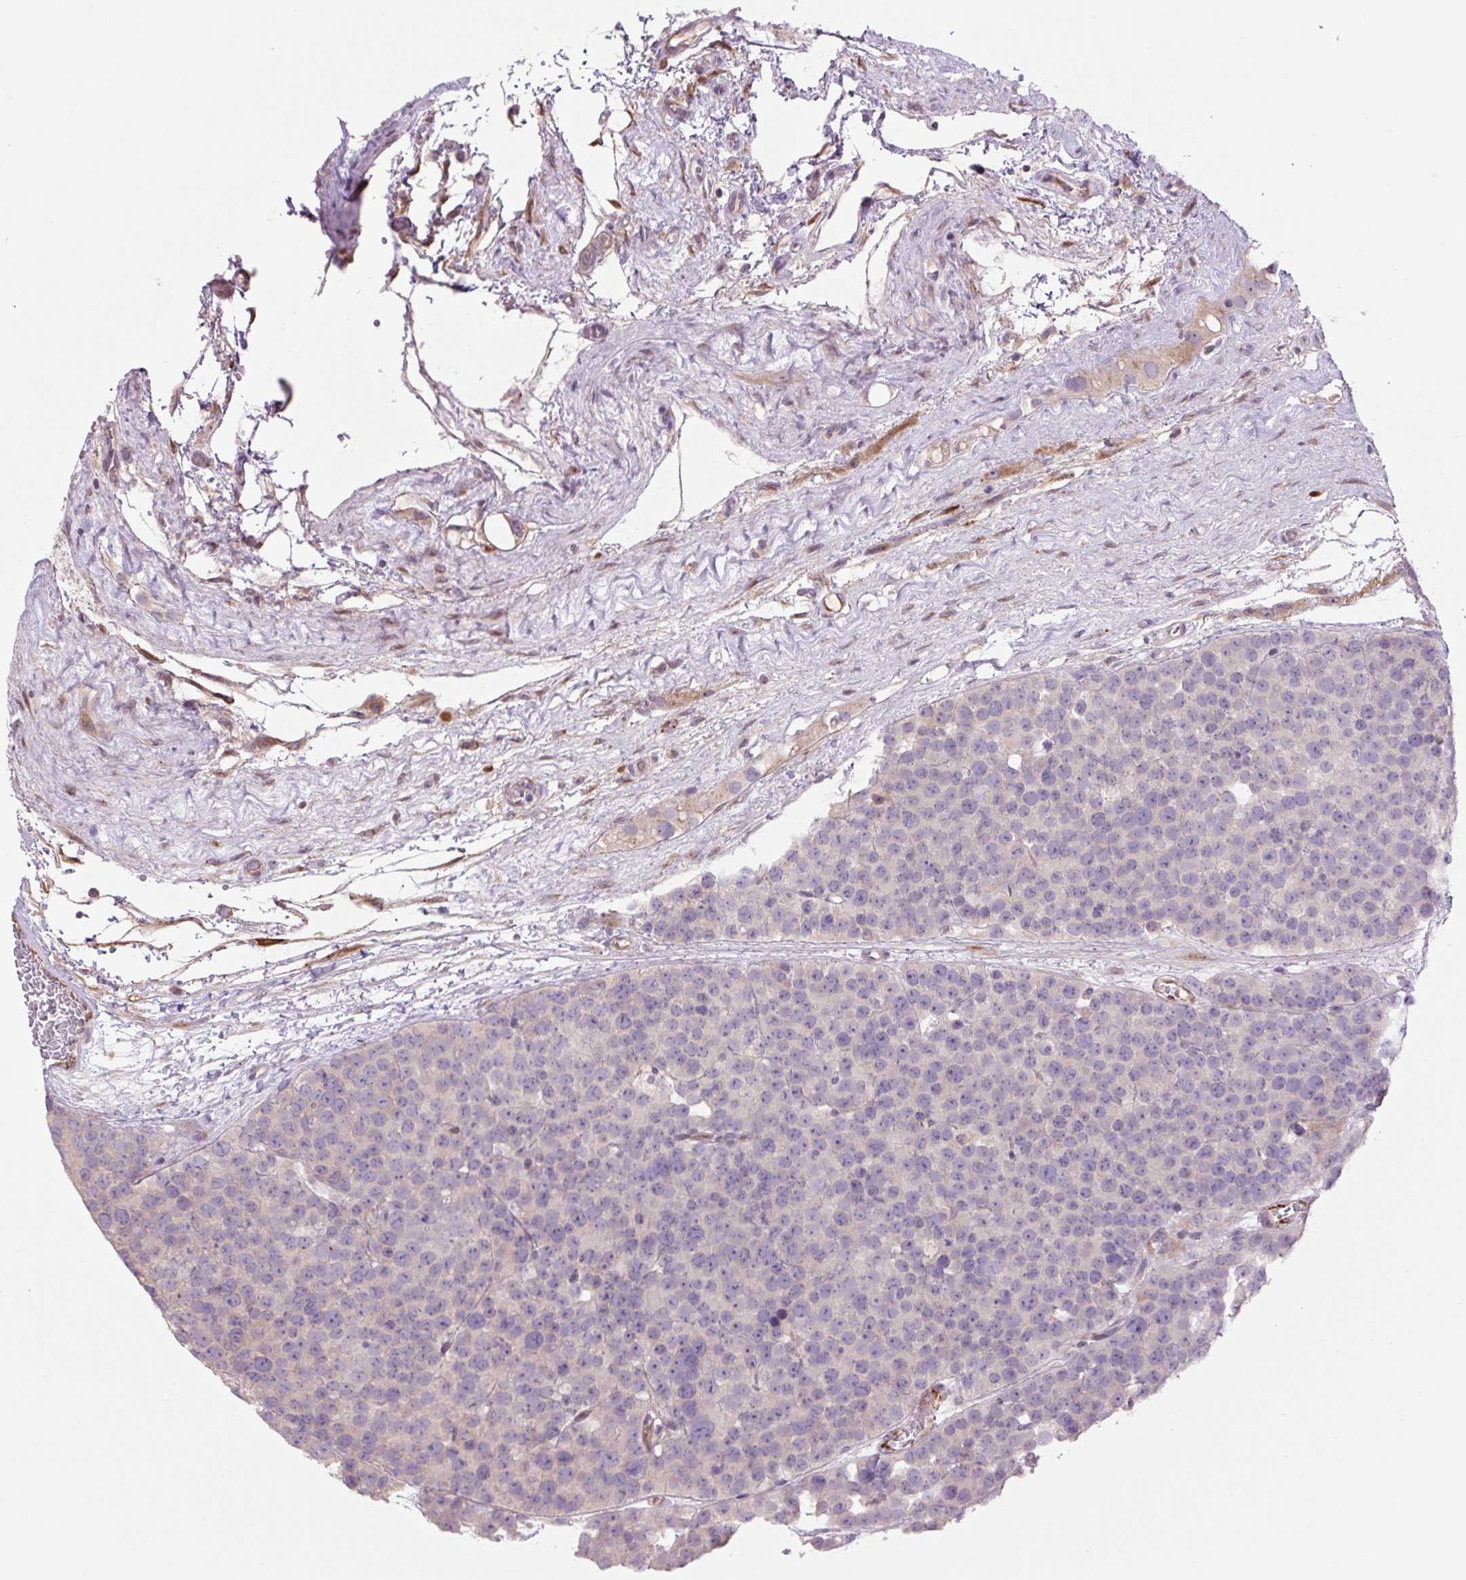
{"staining": {"intensity": "negative", "quantity": "none", "location": "none"}, "tissue": "testis cancer", "cell_type": "Tumor cells", "image_type": "cancer", "snomed": [{"axis": "morphology", "description": "Seminoma, NOS"}, {"axis": "topography", "description": "Testis"}], "caption": "Immunohistochemical staining of testis cancer exhibits no significant staining in tumor cells.", "gene": "PLA2G4A", "patient": {"sex": "male", "age": 71}}